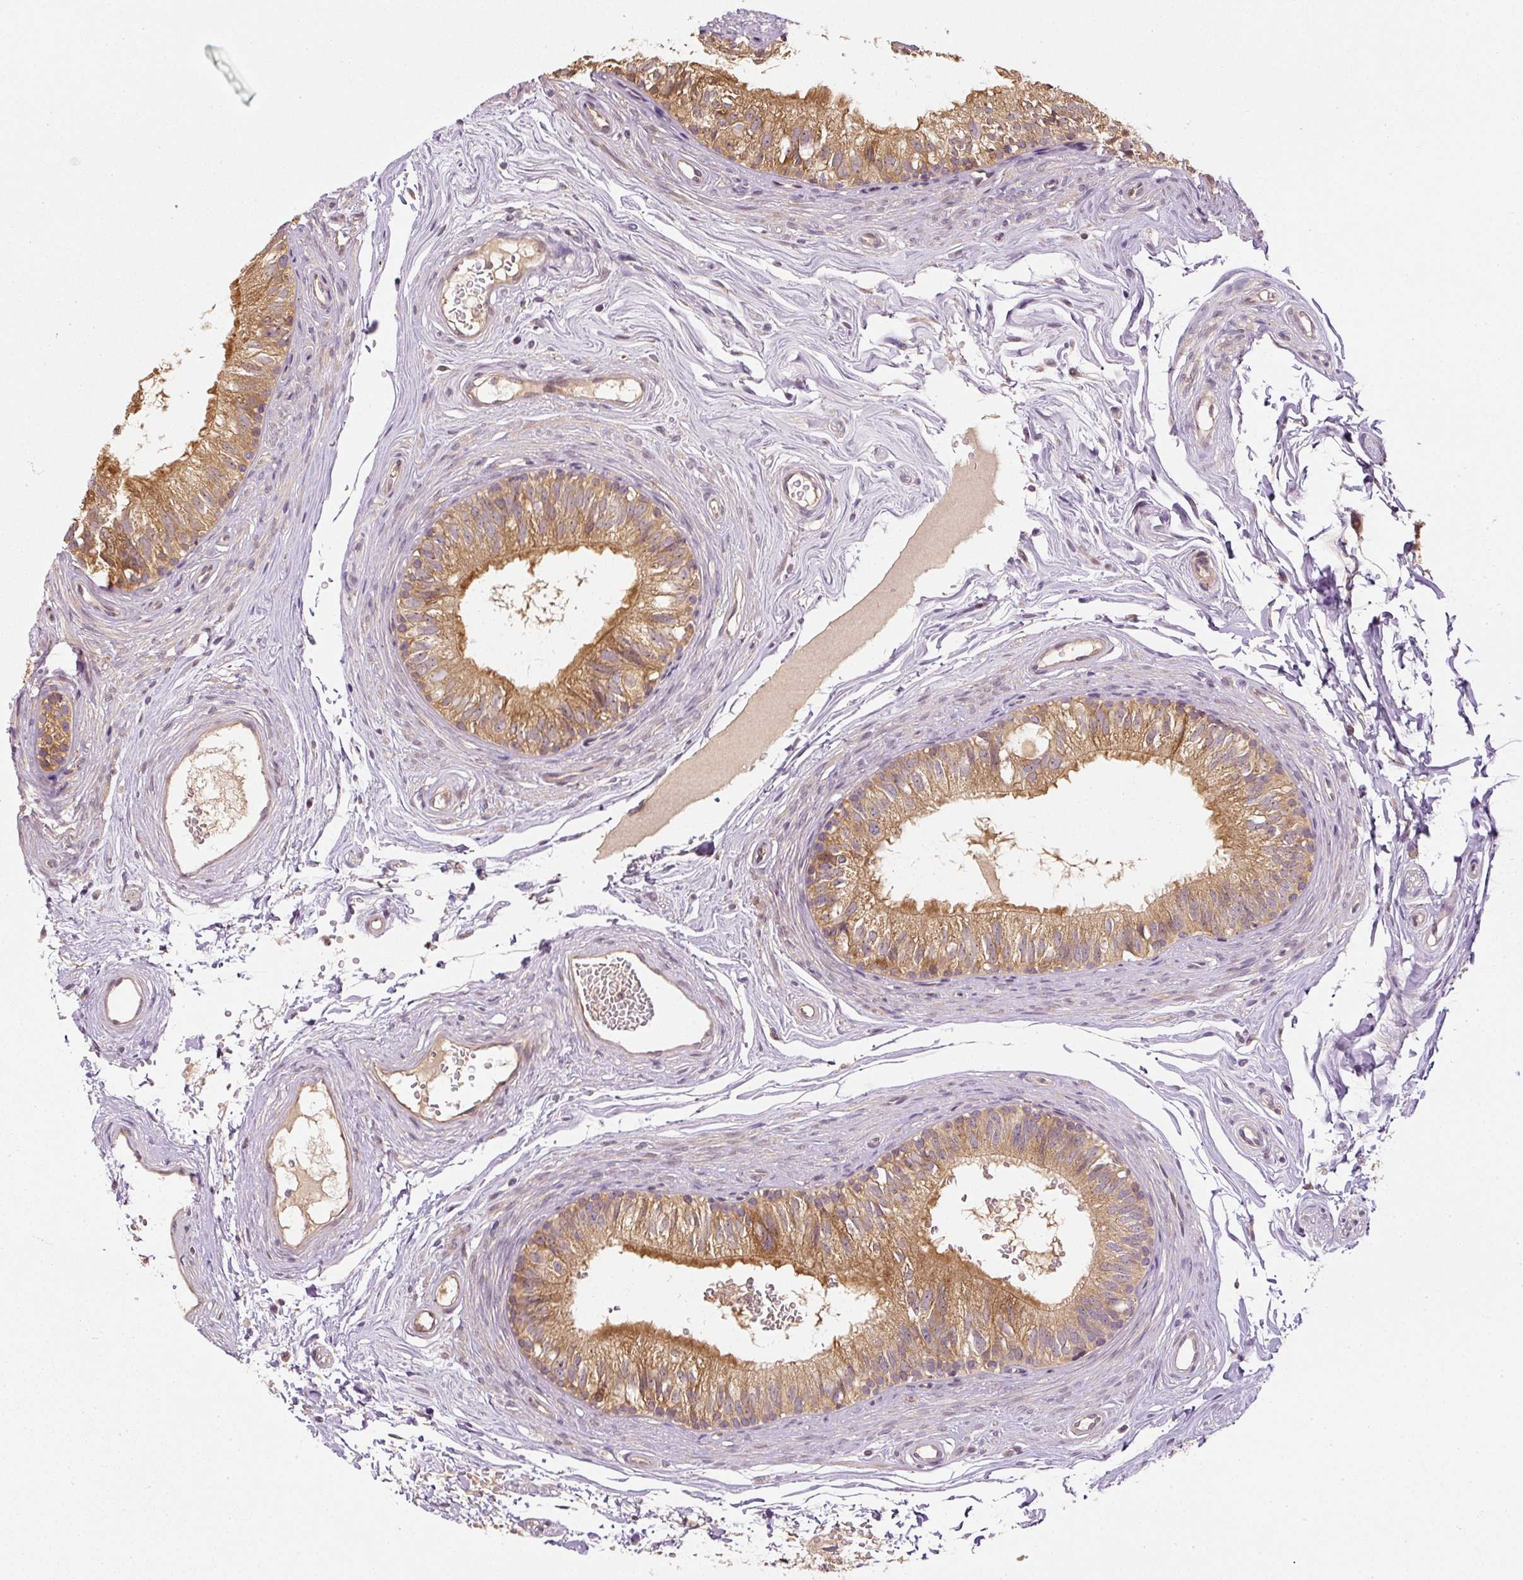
{"staining": {"intensity": "moderate", "quantity": ">75%", "location": "cytoplasmic/membranous"}, "tissue": "epididymis", "cell_type": "Glandular cells", "image_type": "normal", "snomed": [{"axis": "morphology", "description": "Normal tissue, NOS"}, {"axis": "topography", "description": "Epididymis"}], "caption": "This is a histology image of immunohistochemistry staining of normal epididymis, which shows moderate positivity in the cytoplasmic/membranous of glandular cells.", "gene": "CTTNBP2", "patient": {"sex": "male", "age": 45}}